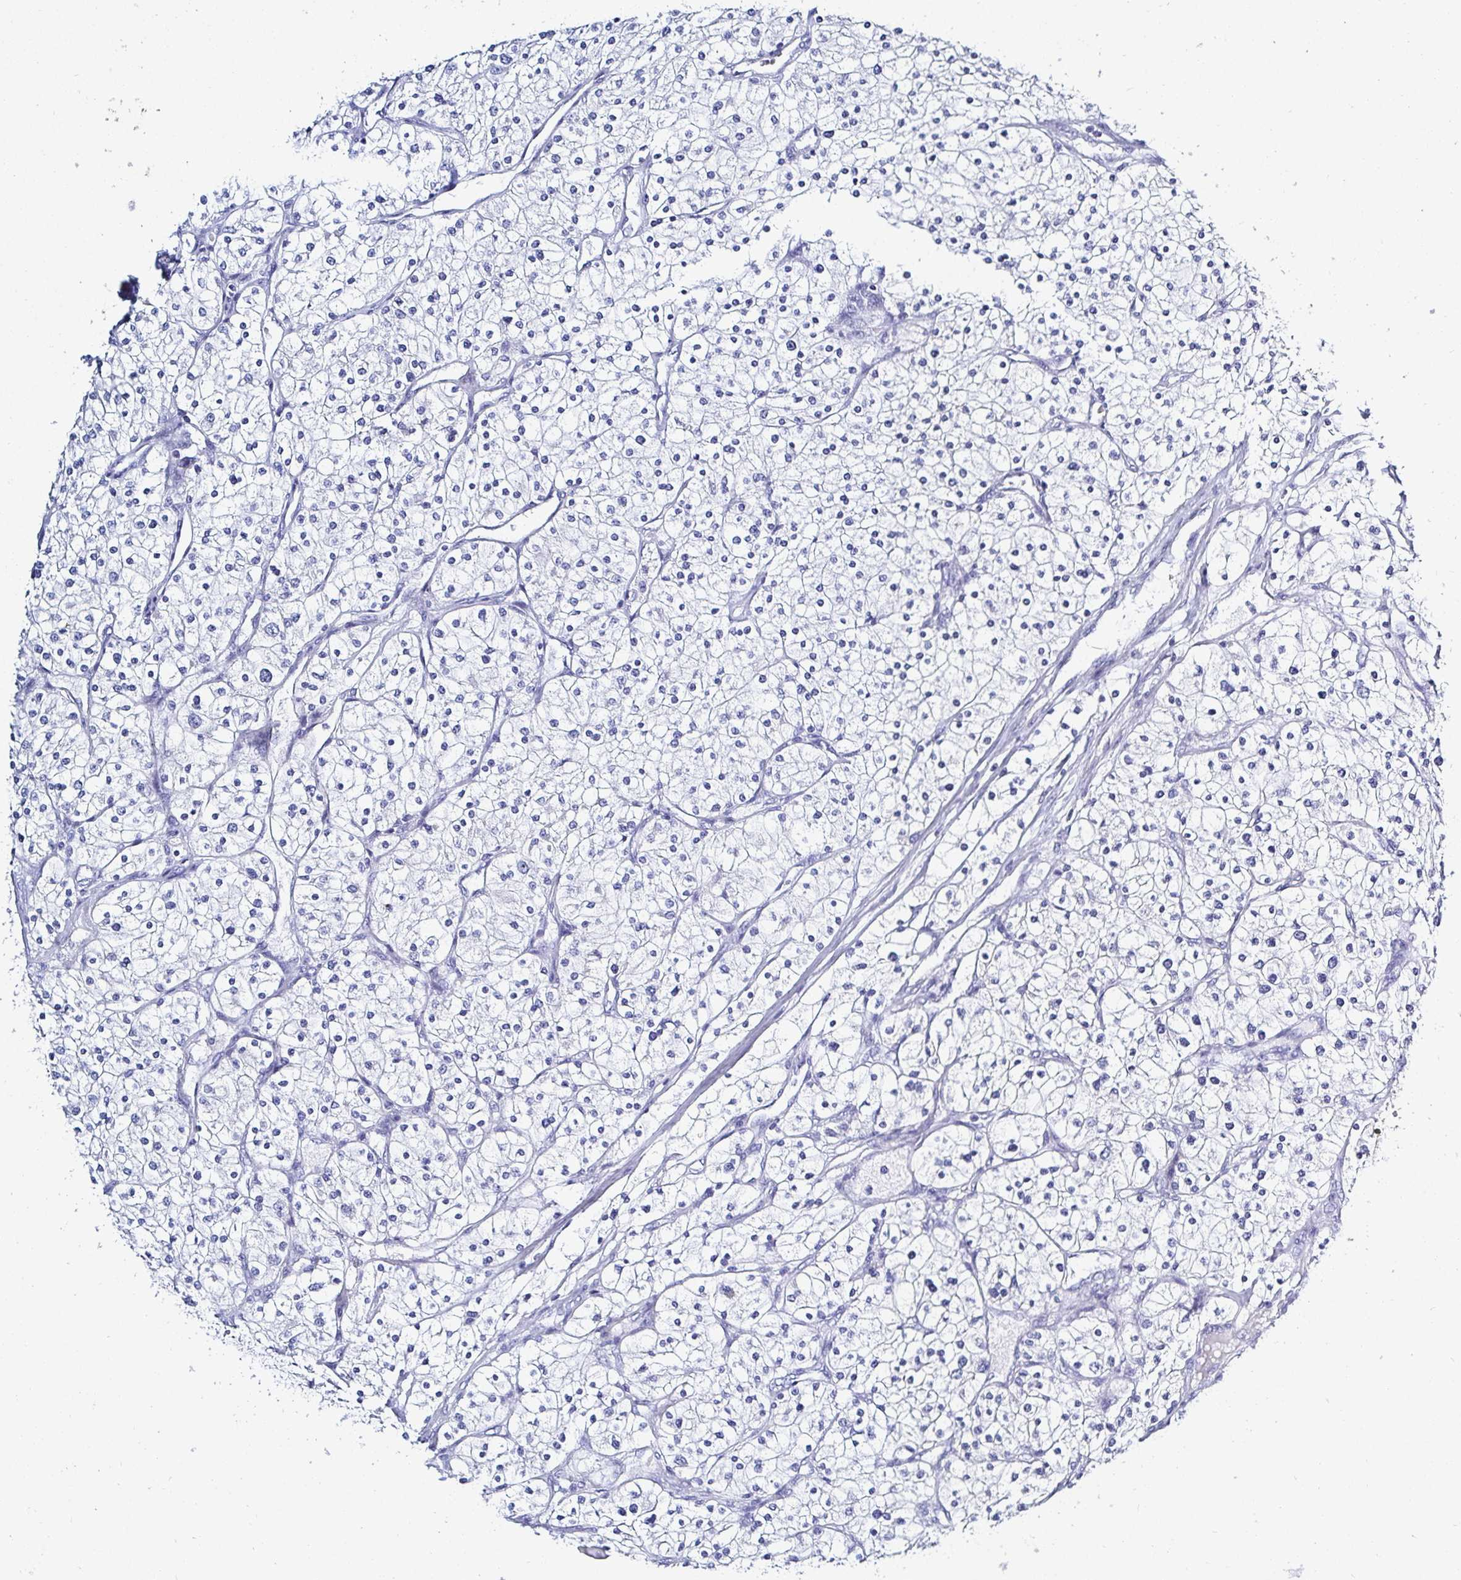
{"staining": {"intensity": "negative", "quantity": "none", "location": "none"}, "tissue": "renal cancer", "cell_type": "Tumor cells", "image_type": "cancer", "snomed": [{"axis": "morphology", "description": "Adenocarcinoma, NOS"}, {"axis": "topography", "description": "Kidney"}], "caption": "This is a photomicrograph of immunohistochemistry staining of adenocarcinoma (renal), which shows no positivity in tumor cells.", "gene": "OR10K1", "patient": {"sex": "male", "age": 80}}